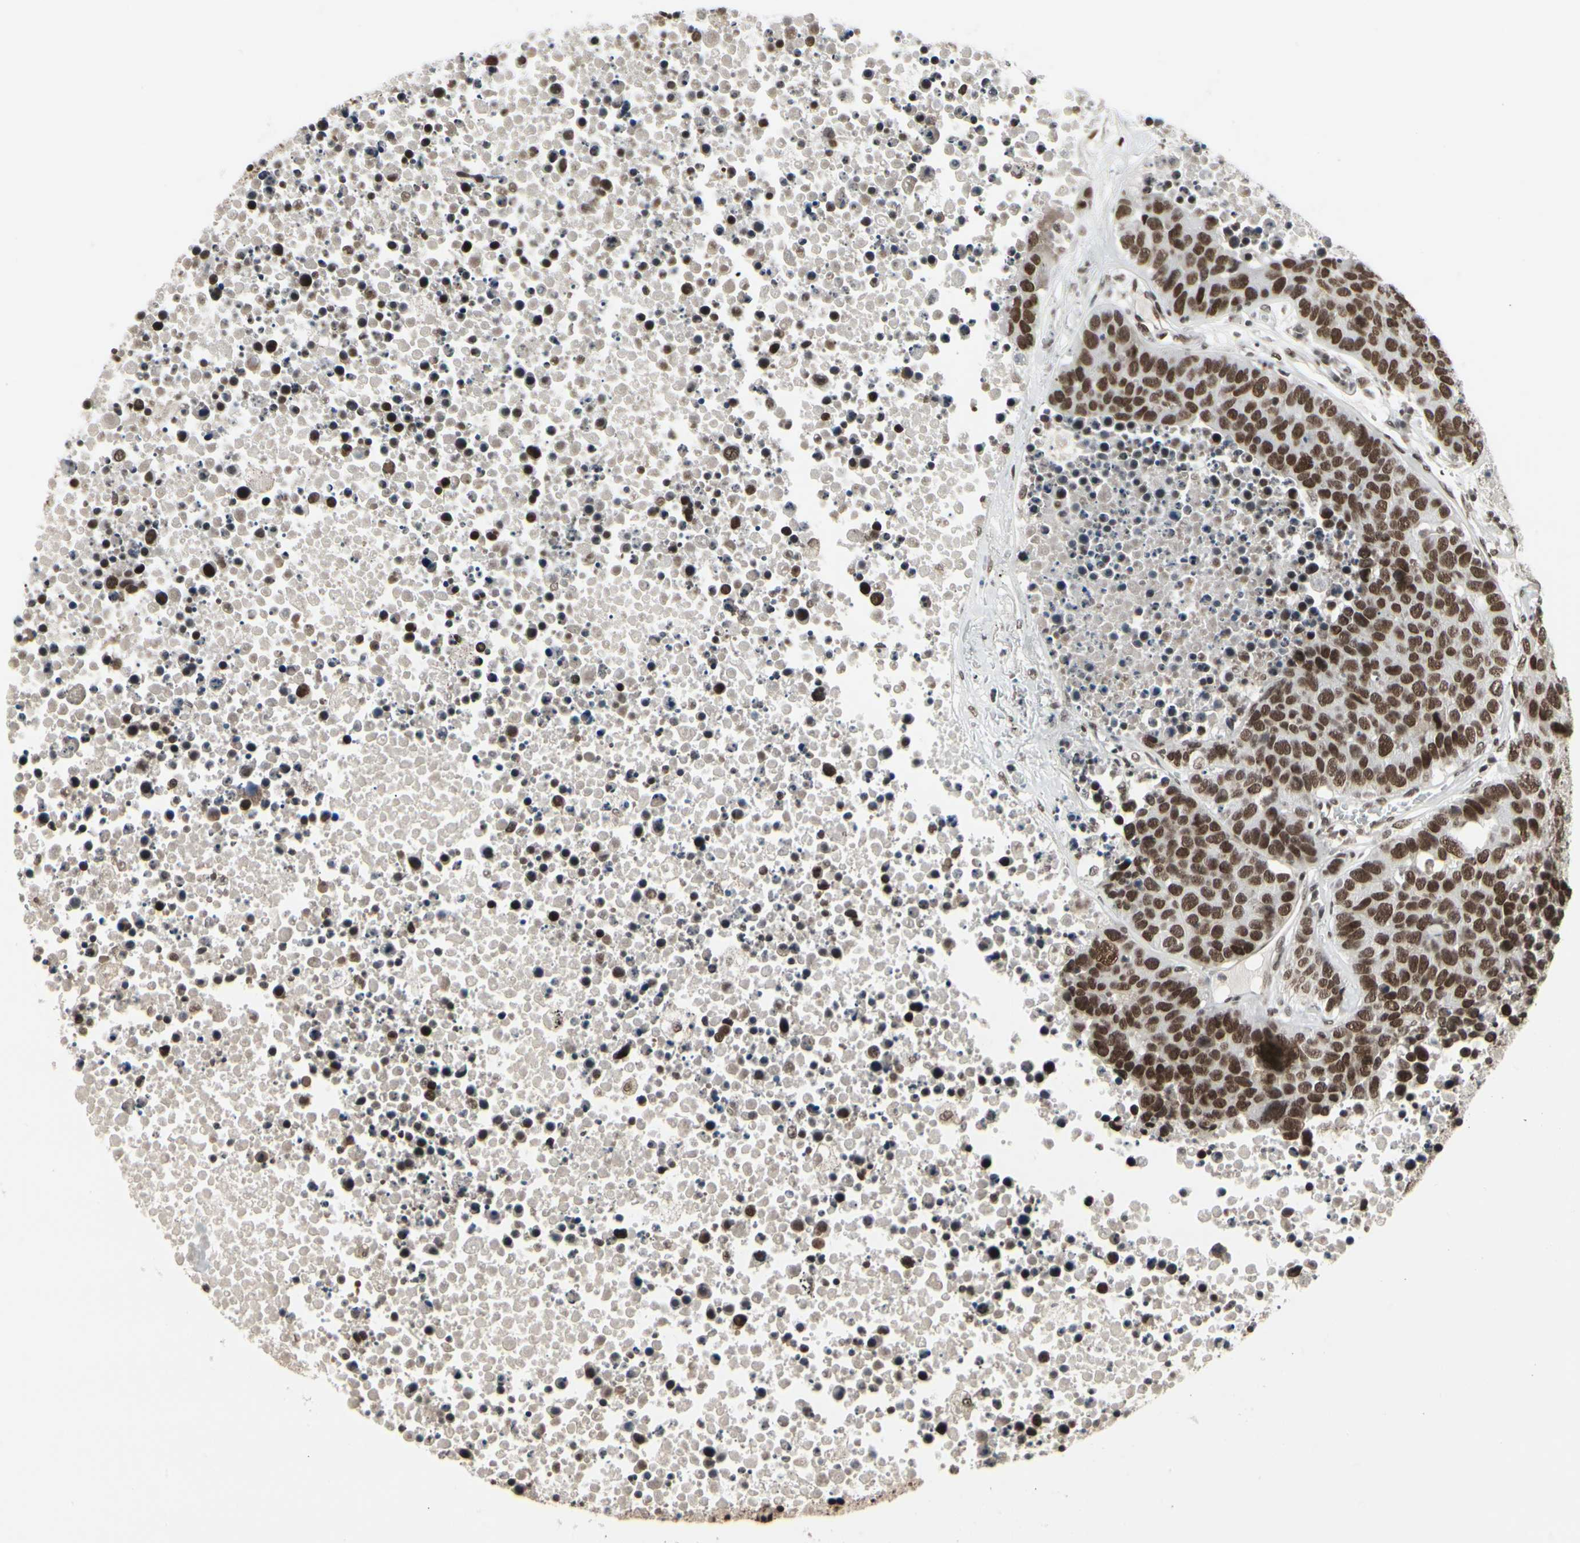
{"staining": {"intensity": "strong", "quantity": ">75%", "location": "nuclear"}, "tissue": "carcinoid", "cell_type": "Tumor cells", "image_type": "cancer", "snomed": [{"axis": "morphology", "description": "Carcinoid, malignant, NOS"}, {"axis": "topography", "description": "Lung"}], "caption": "About >75% of tumor cells in human carcinoid (malignant) display strong nuclear protein expression as visualized by brown immunohistochemical staining.", "gene": "HMG20A", "patient": {"sex": "male", "age": 60}}